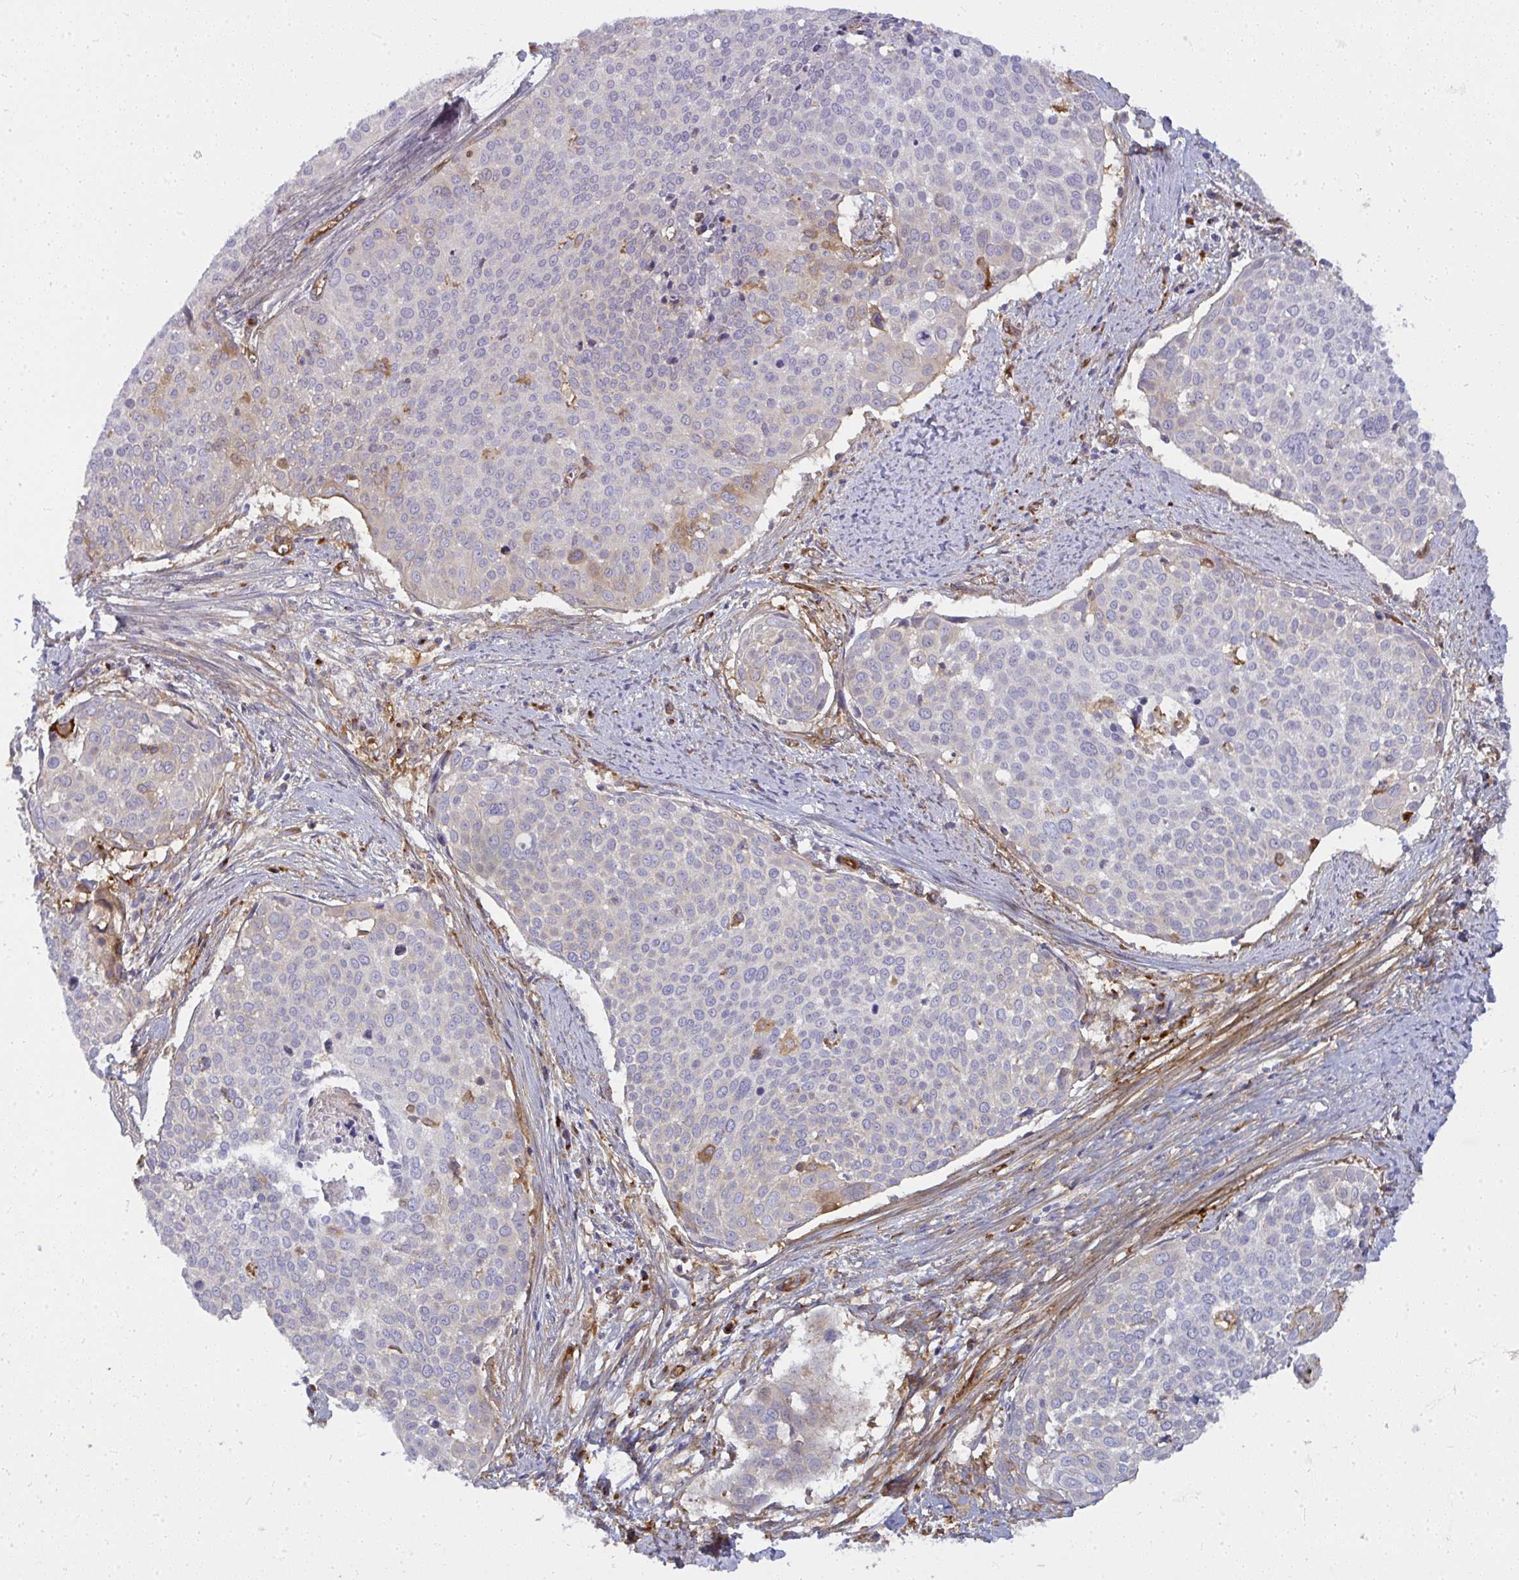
{"staining": {"intensity": "moderate", "quantity": "<25%", "location": "cytoplasmic/membranous"}, "tissue": "cervical cancer", "cell_type": "Tumor cells", "image_type": "cancer", "snomed": [{"axis": "morphology", "description": "Squamous cell carcinoma, NOS"}, {"axis": "topography", "description": "Cervix"}], "caption": "A high-resolution histopathology image shows immunohistochemistry staining of cervical cancer, which reveals moderate cytoplasmic/membranous staining in approximately <25% of tumor cells.", "gene": "IFIT3", "patient": {"sex": "female", "age": 39}}